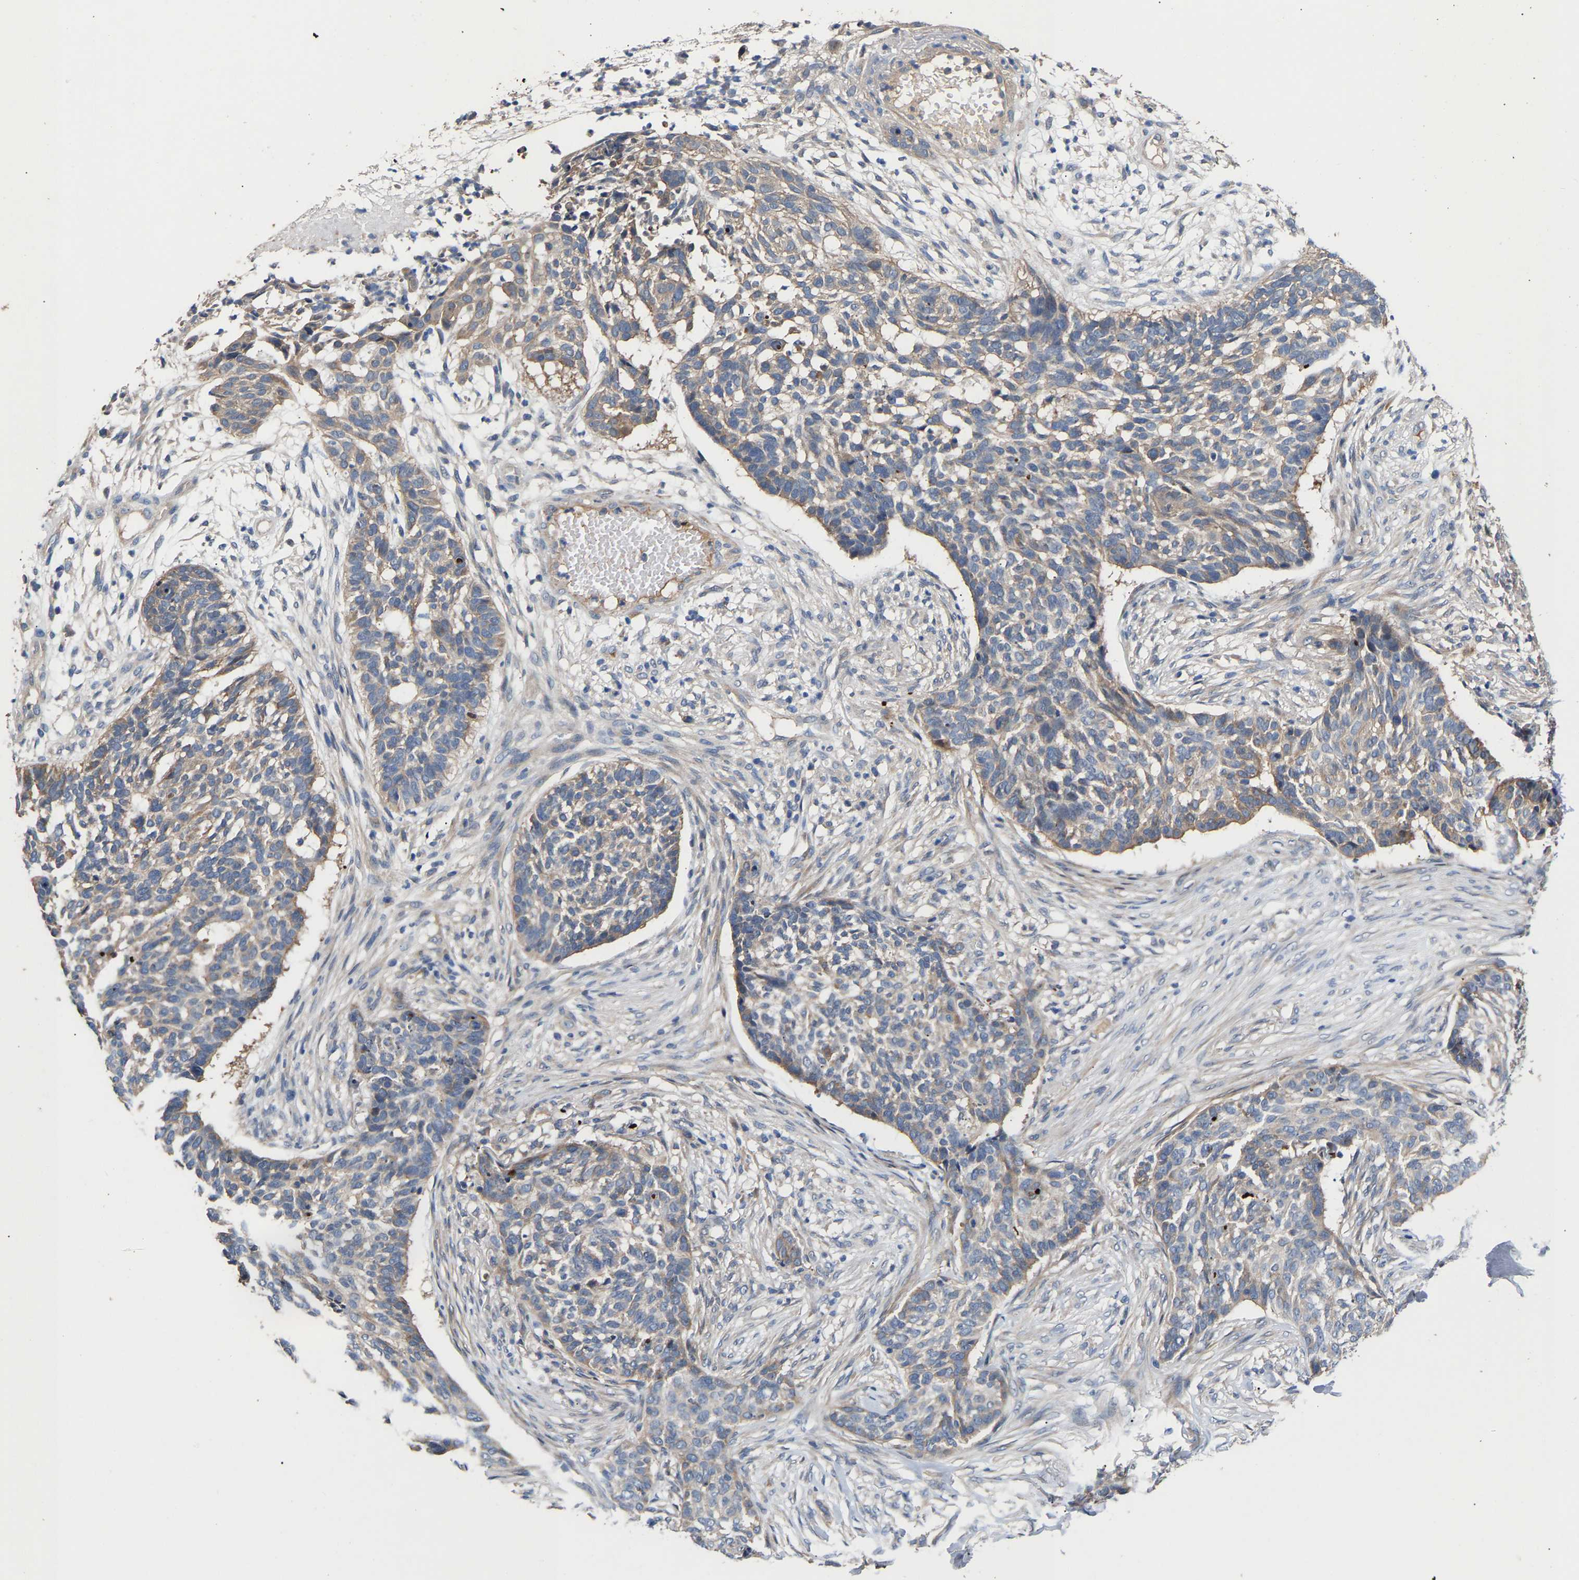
{"staining": {"intensity": "weak", "quantity": "<25%", "location": "cytoplasmic/membranous"}, "tissue": "skin cancer", "cell_type": "Tumor cells", "image_type": "cancer", "snomed": [{"axis": "morphology", "description": "Basal cell carcinoma"}, {"axis": "topography", "description": "Skin"}], "caption": "Immunohistochemistry micrograph of skin basal cell carcinoma stained for a protein (brown), which demonstrates no positivity in tumor cells.", "gene": "KASH5", "patient": {"sex": "male", "age": 85}}